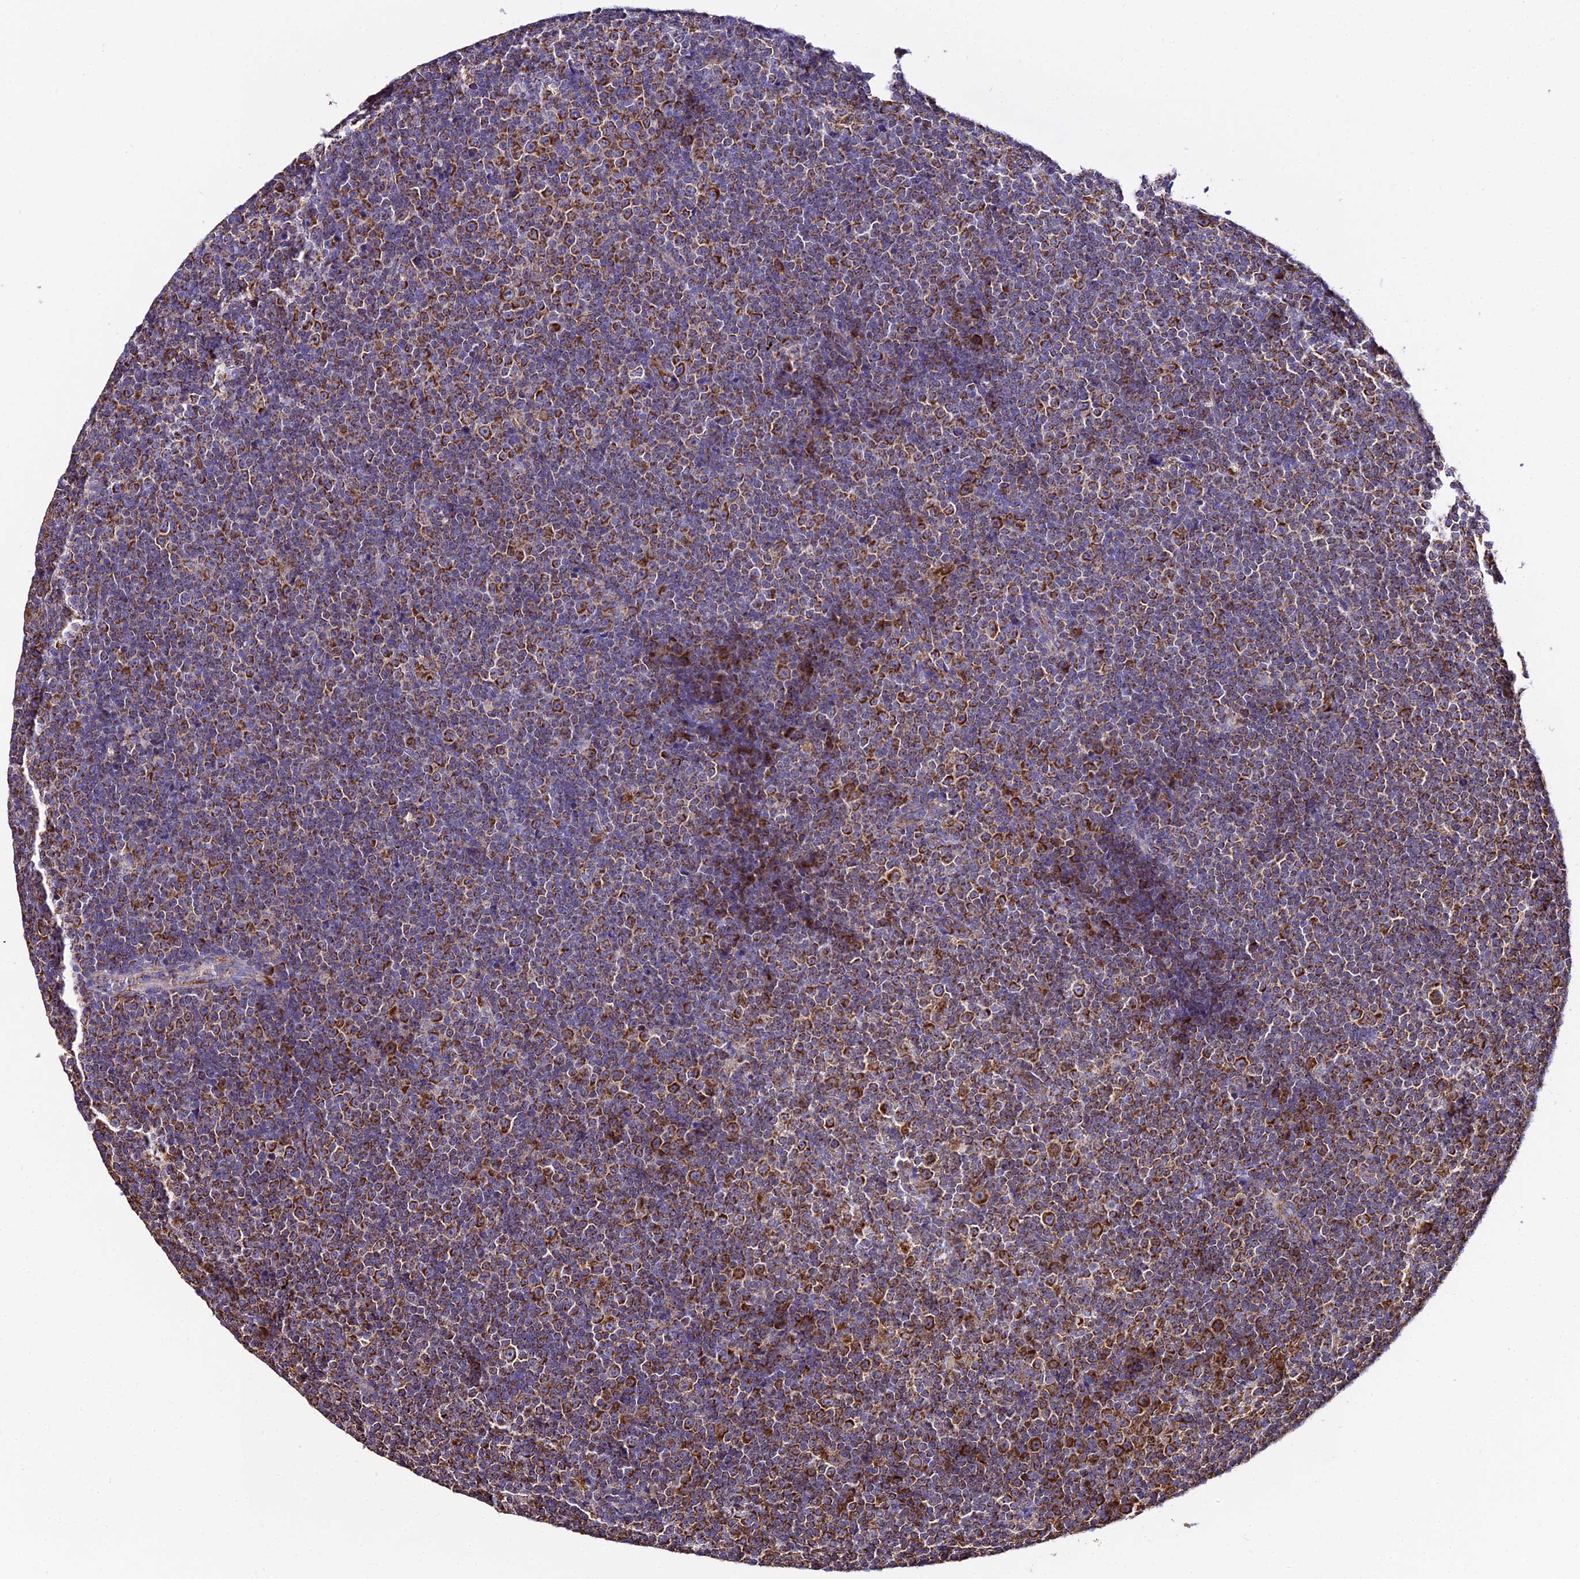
{"staining": {"intensity": "strong", "quantity": ">75%", "location": "cytoplasmic/membranous"}, "tissue": "lymphoma", "cell_type": "Tumor cells", "image_type": "cancer", "snomed": [{"axis": "morphology", "description": "Malignant lymphoma, non-Hodgkin's type, Low grade"}, {"axis": "topography", "description": "Lymph node"}], "caption": "Lymphoma stained with immunohistochemistry (IHC) displays strong cytoplasmic/membranous staining in about >75% of tumor cells.", "gene": "OCIAD1", "patient": {"sex": "female", "age": 67}}